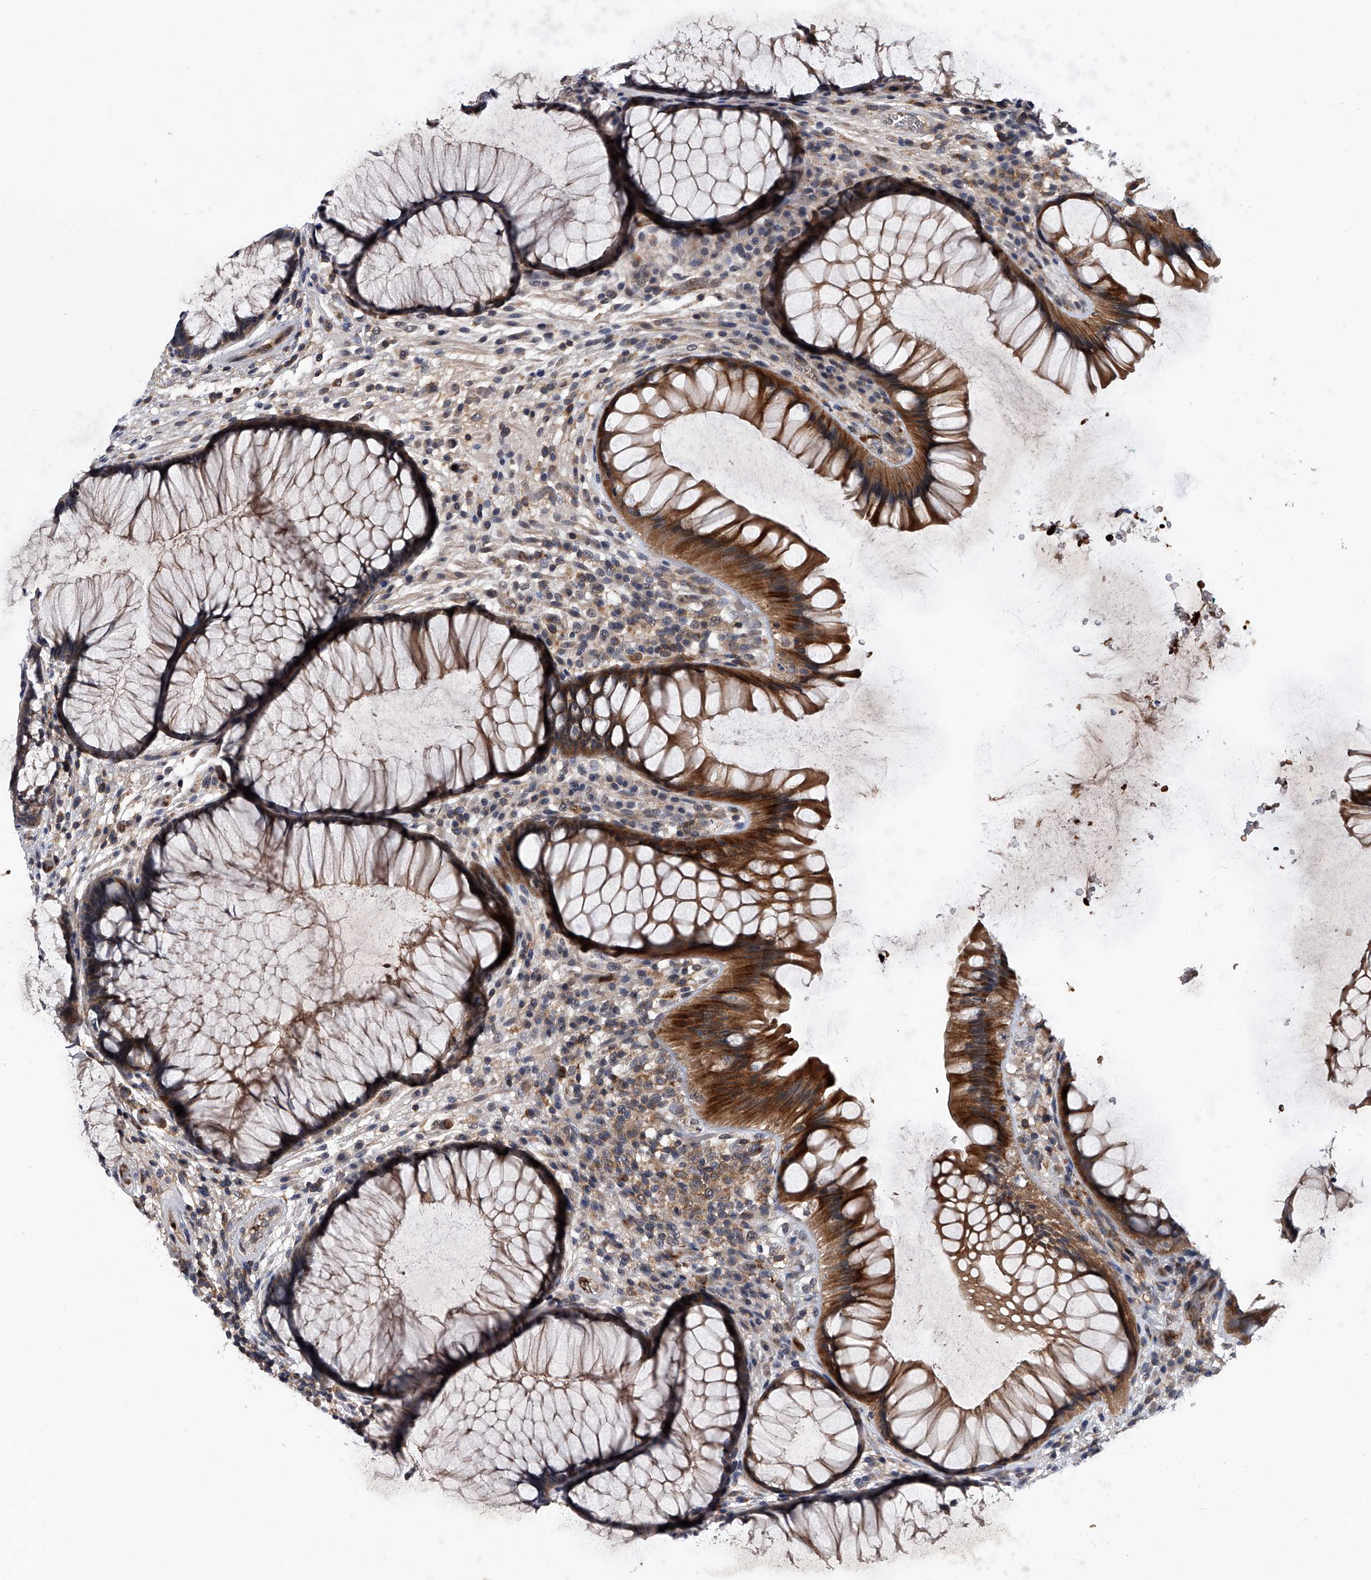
{"staining": {"intensity": "moderate", "quantity": "25%-75%", "location": "cytoplasmic/membranous"}, "tissue": "rectum", "cell_type": "Glandular cells", "image_type": "normal", "snomed": [{"axis": "morphology", "description": "Normal tissue, NOS"}, {"axis": "topography", "description": "Rectum"}], "caption": "Immunohistochemical staining of normal rectum shows moderate cytoplasmic/membranous protein expression in approximately 25%-75% of glandular cells. (DAB IHC with brightfield microscopy, high magnification).", "gene": "ZNF30", "patient": {"sex": "male", "age": 51}}